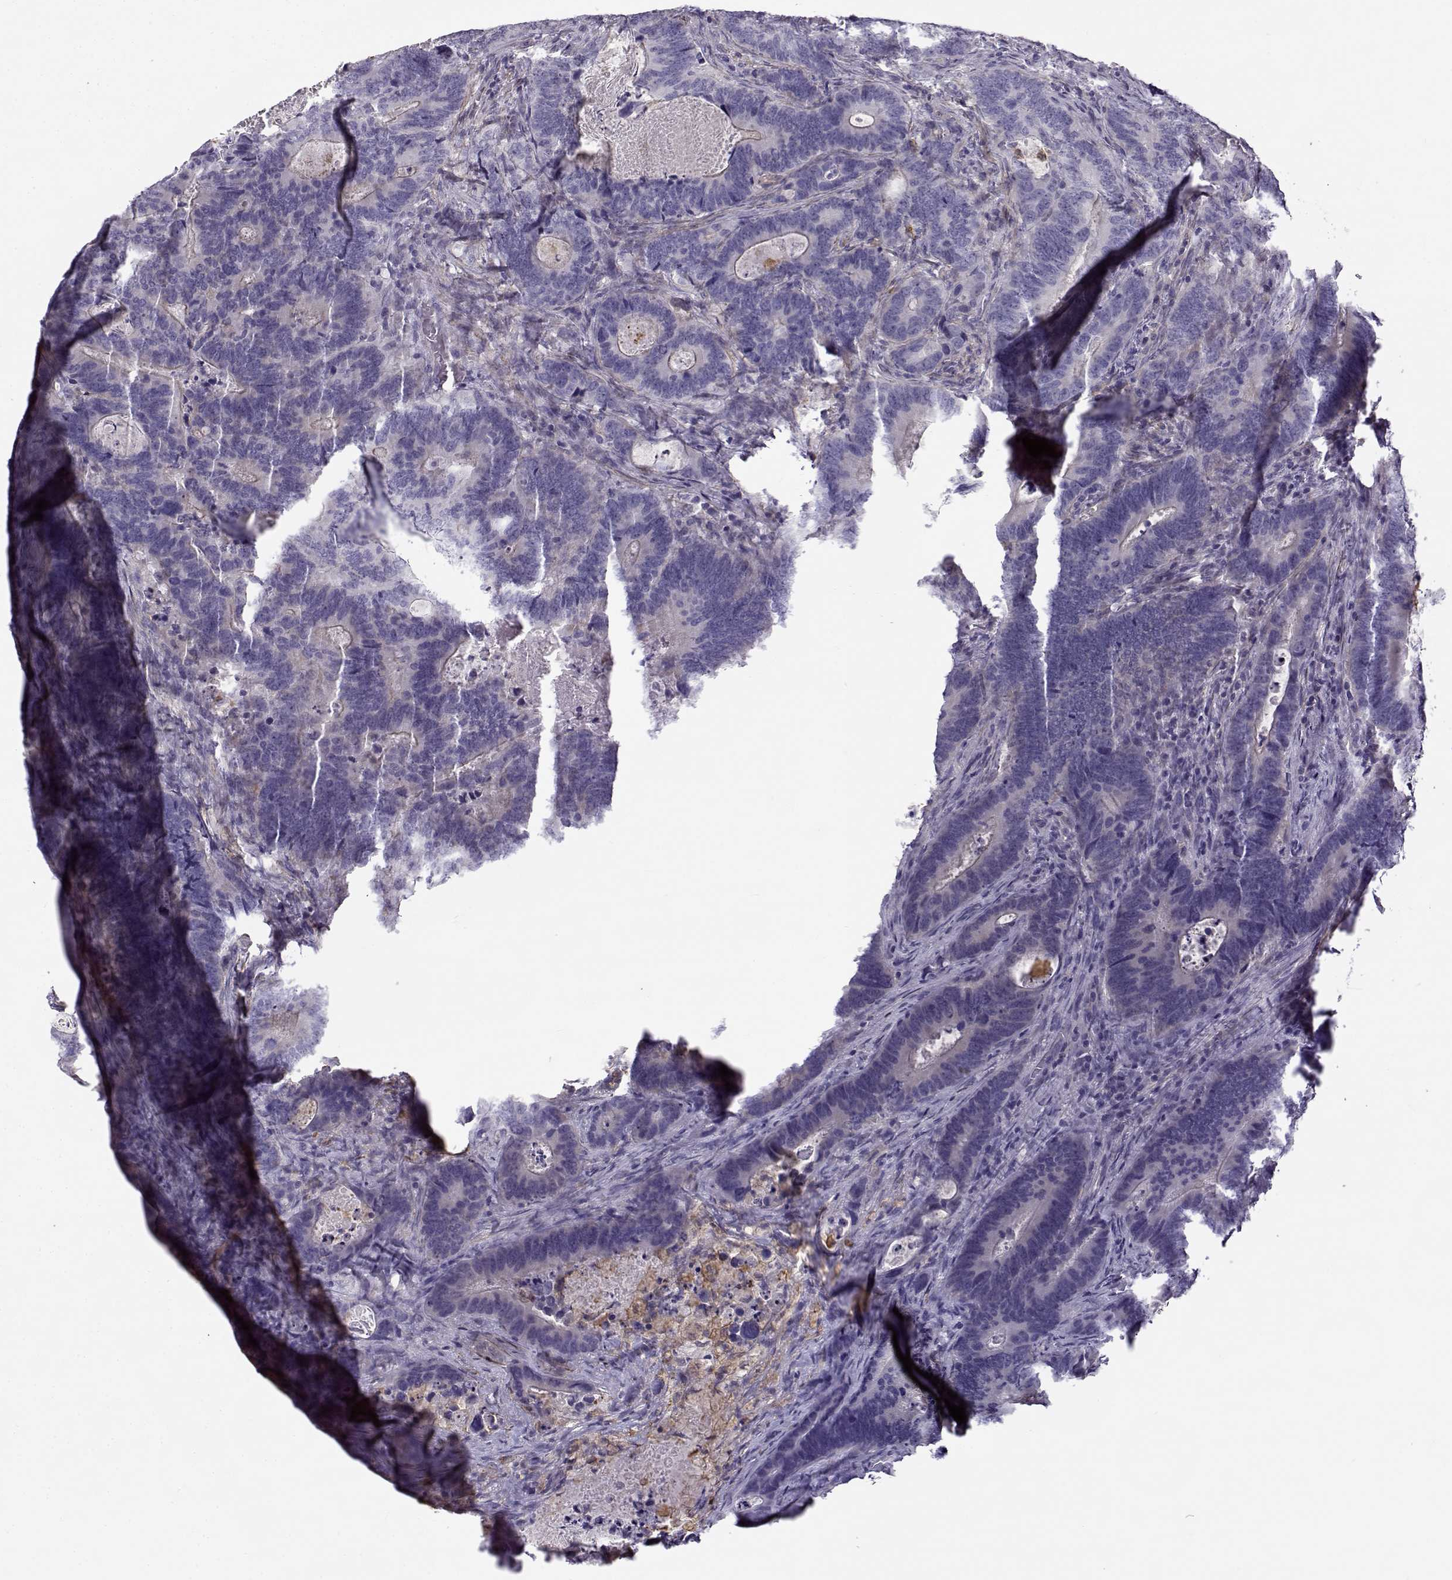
{"staining": {"intensity": "negative", "quantity": "none", "location": "none"}, "tissue": "colorectal cancer", "cell_type": "Tumor cells", "image_type": "cancer", "snomed": [{"axis": "morphology", "description": "Adenocarcinoma, NOS"}, {"axis": "topography", "description": "Colon"}], "caption": "The micrograph displays no staining of tumor cells in colorectal adenocarcinoma.", "gene": "UCP3", "patient": {"sex": "female", "age": 82}}